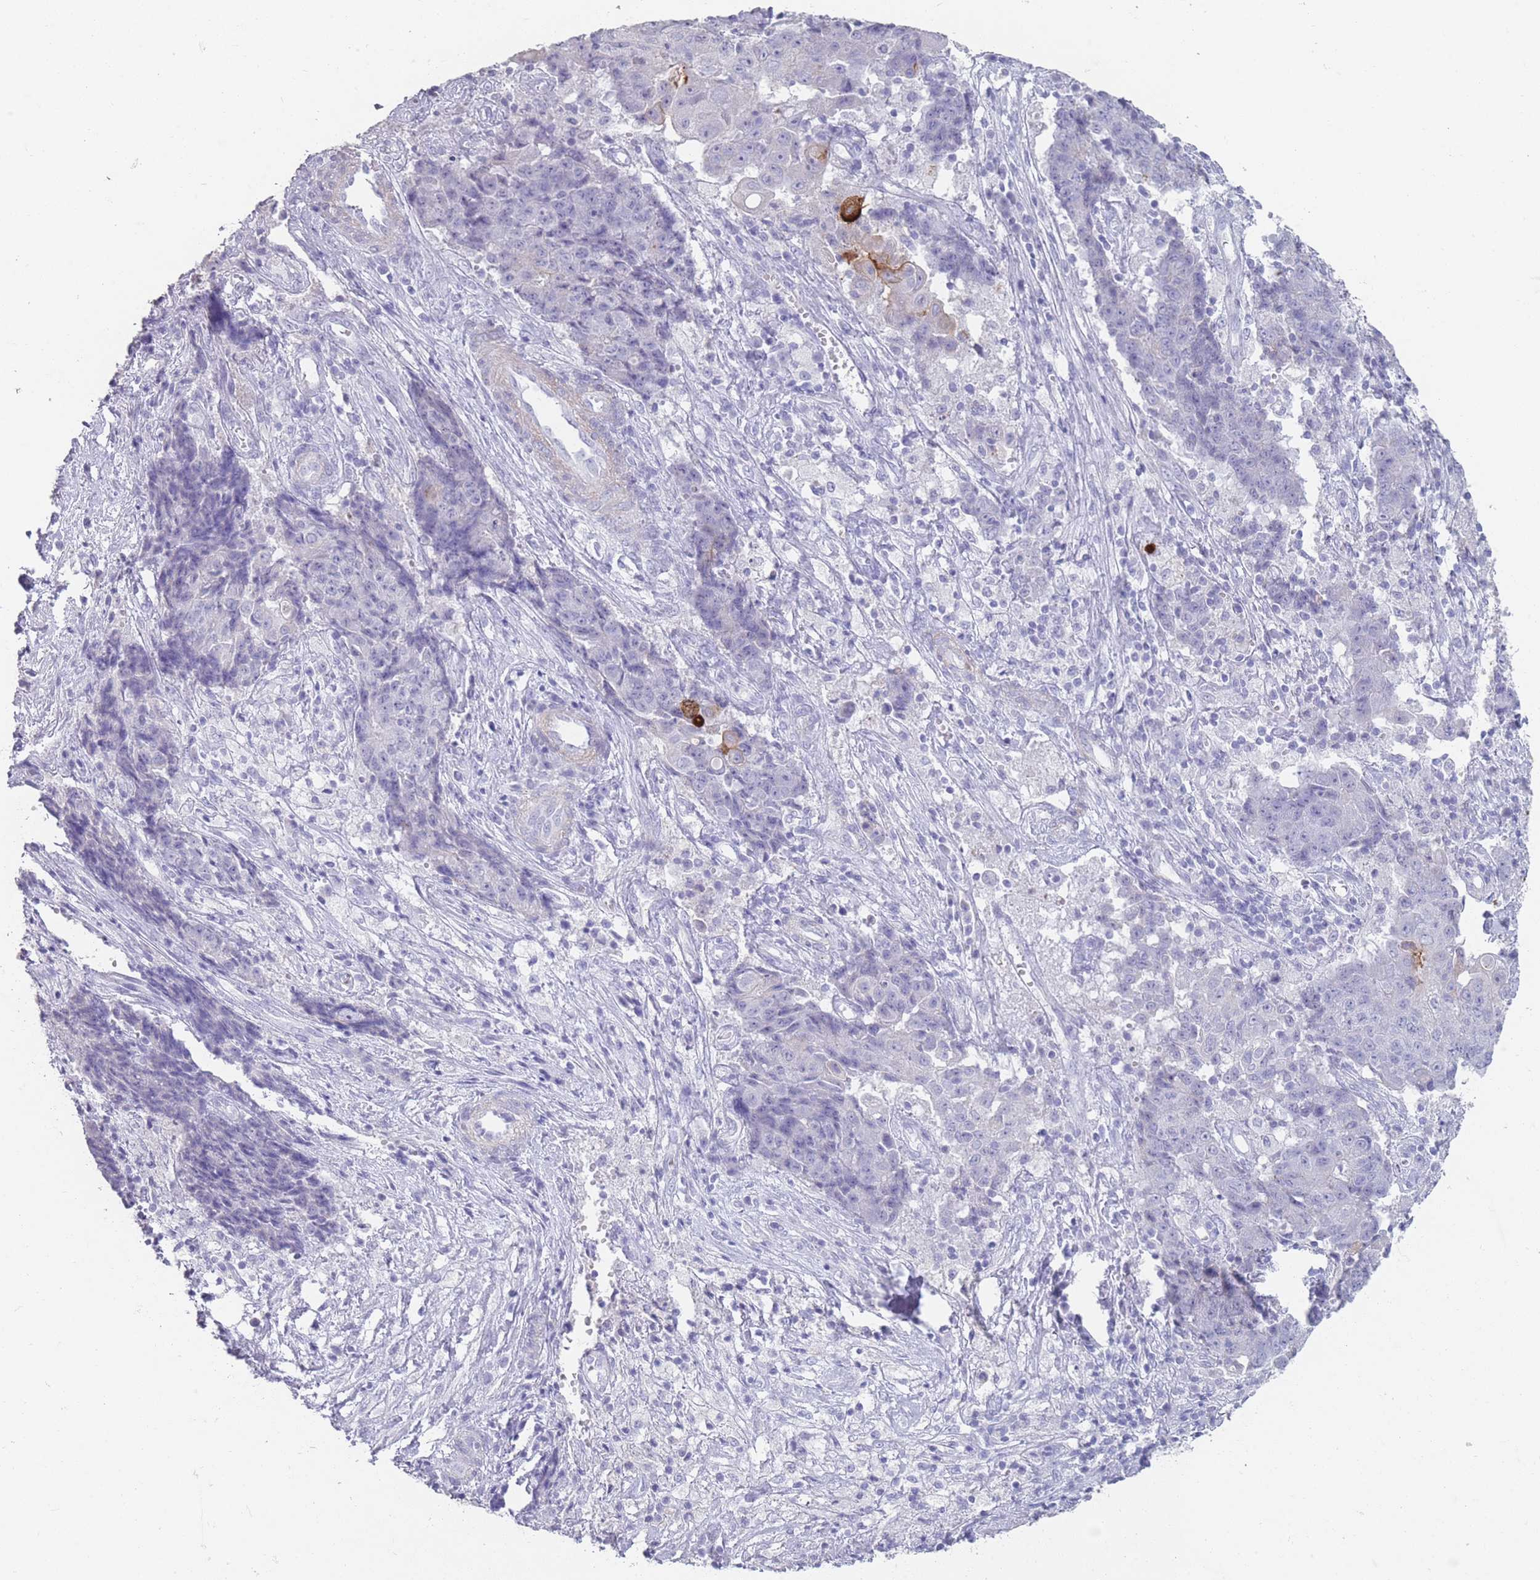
{"staining": {"intensity": "negative", "quantity": "none", "location": "none"}, "tissue": "ovarian cancer", "cell_type": "Tumor cells", "image_type": "cancer", "snomed": [{"axis": "morphology", "description": "Carcinoma, endometroid"}, {"axis": "topography", "description": "Ovary"}], "caption": "Immunohistochemical staining of endometroid carcinoma (ovarian) exhibits no significant staining in tumor cells.", "gene": "RHBG", "patient": {"sex": "female", "age": 42}}